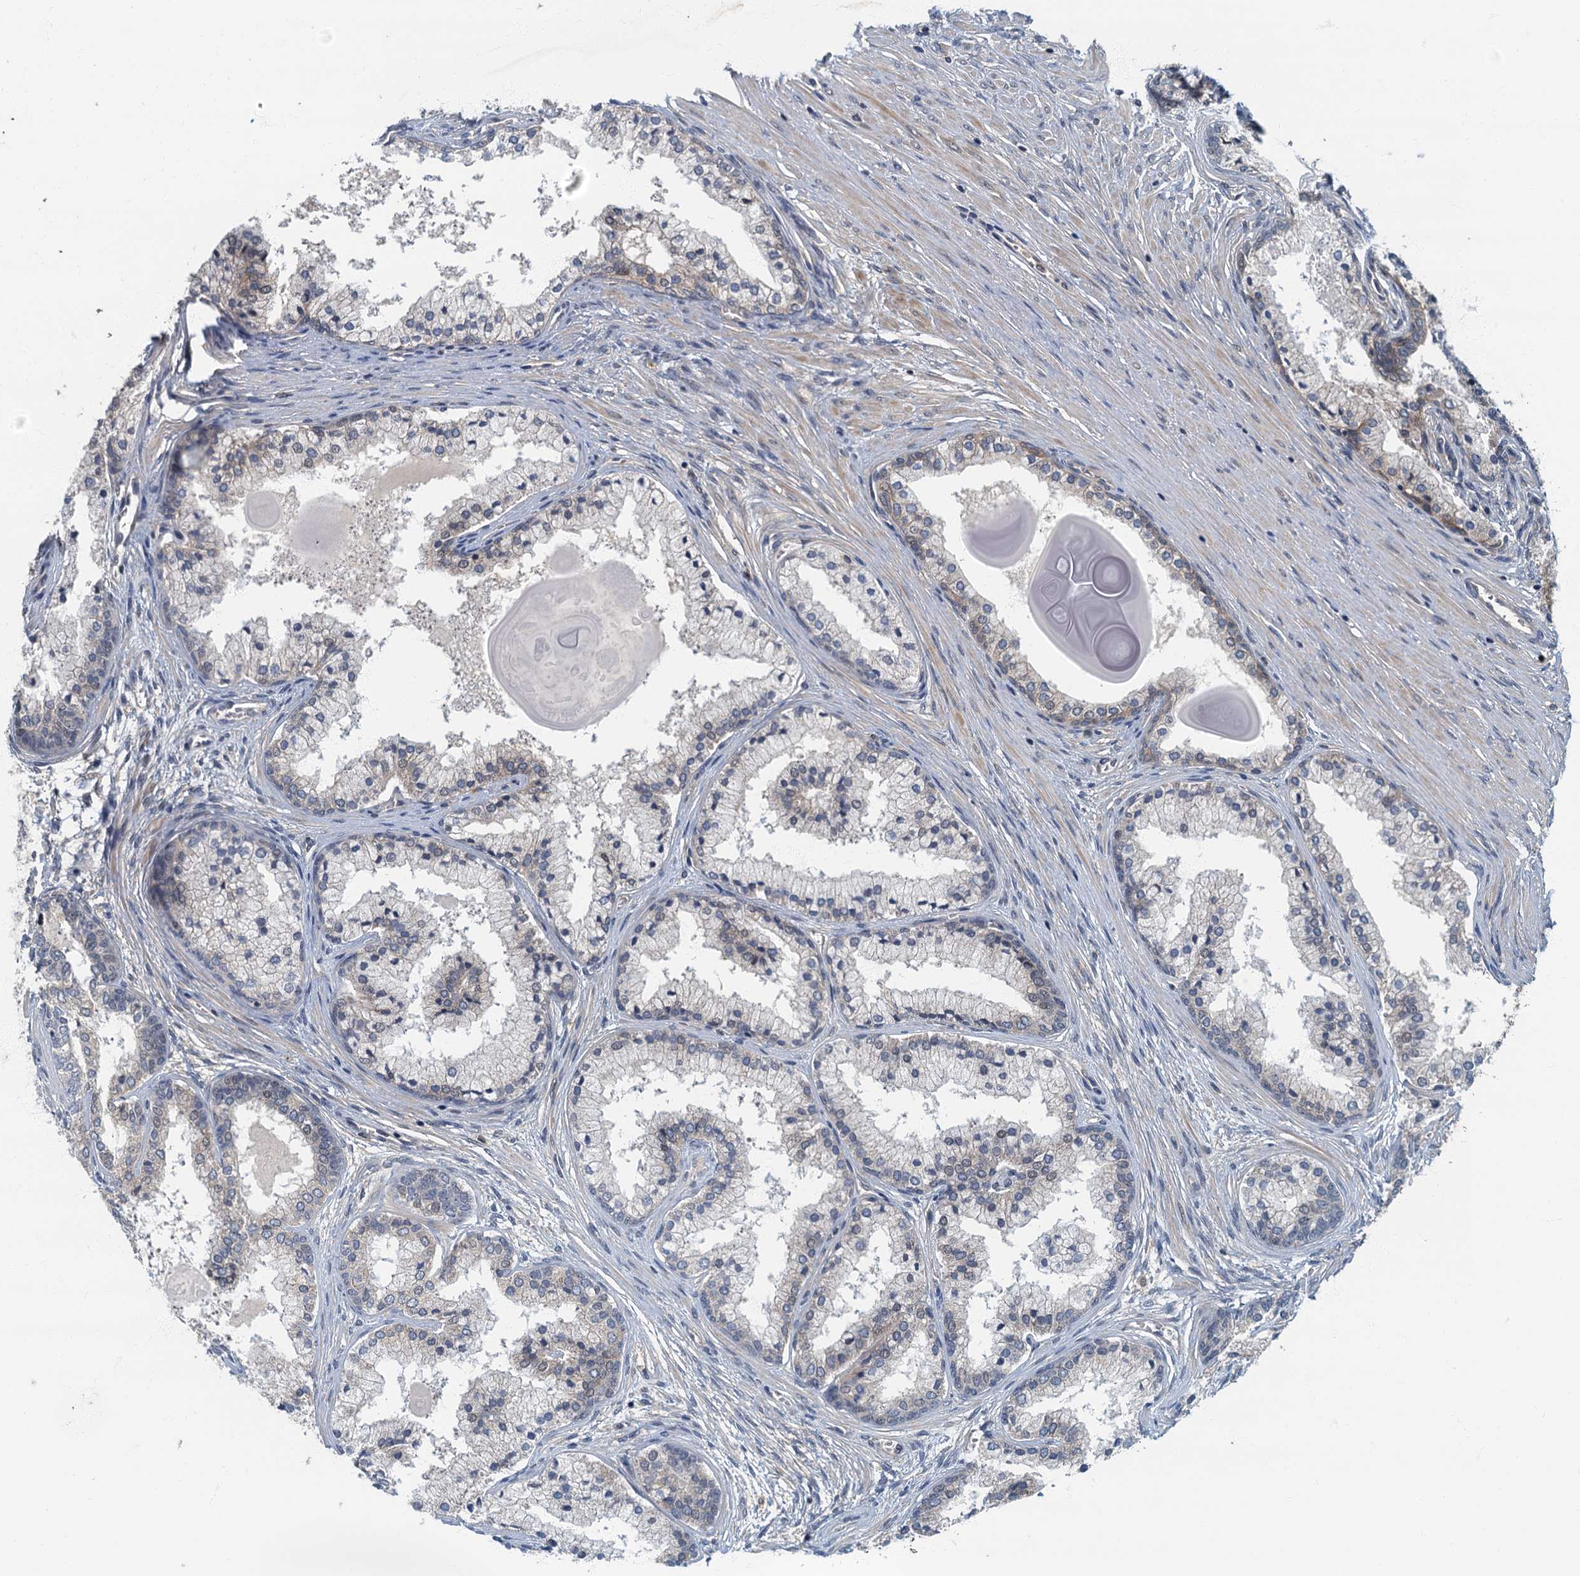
{"staining": {"intensity": "negative", "quantity": "none", "location": "none"}, "tissue": "prostate cancer", "cell_type": "Tumor cells", "image_type": "cancer", "snomed": [{"axis": "morphology", "description": "Adenocarcinoma, Low grade"}, {"axis": "topography", "description": "Prostate"}], "caption": "There is no significant expression in tumor cells of prostate cancer (low-grade adenocarcinoma).", "gene": "CKAP2L", "patient": {"sex": "male", "age": 59}}